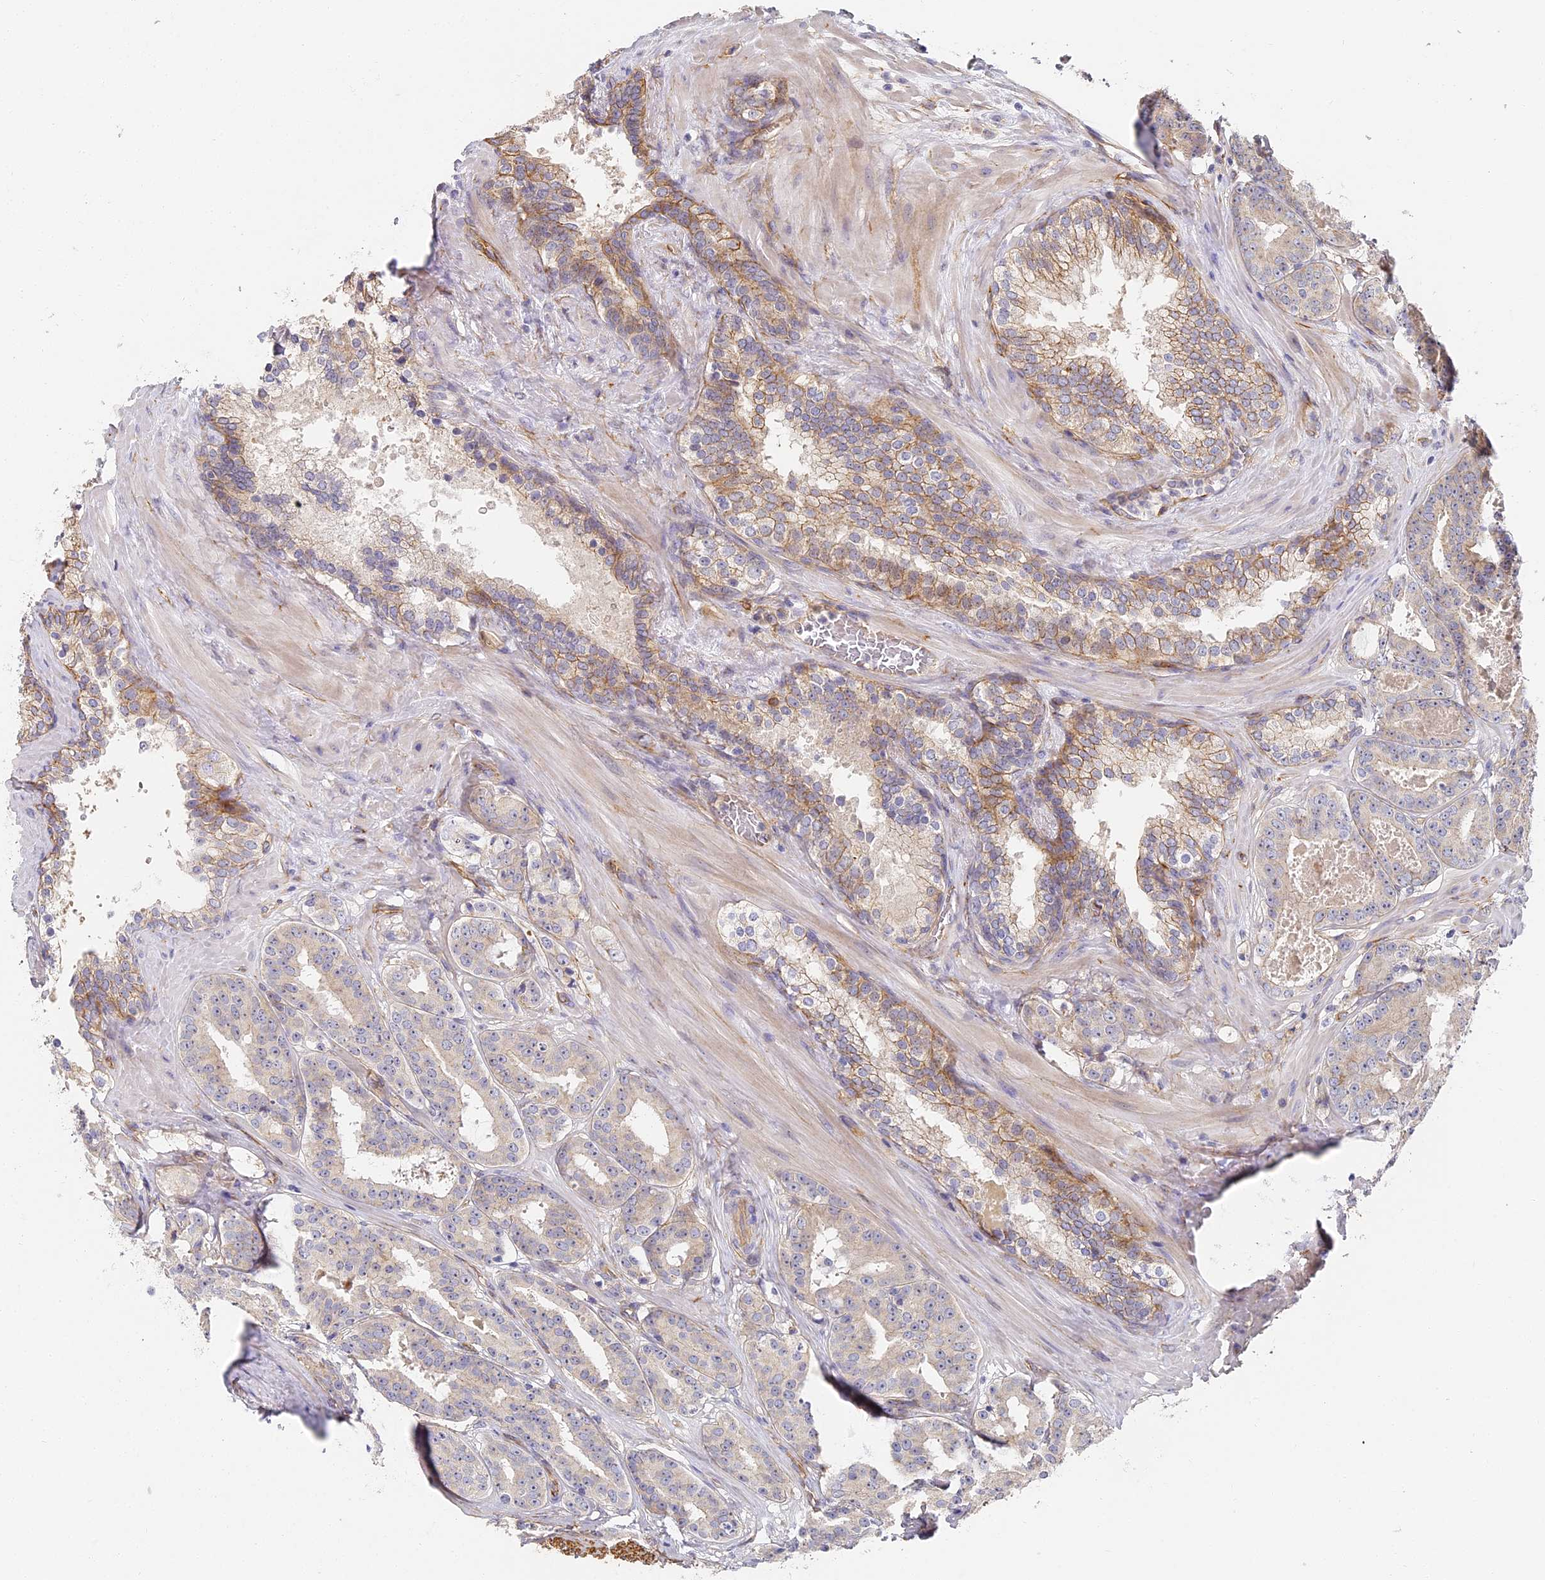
{"staining": {"intensity": "weak", "quantity": "<25%", "location": "cytoplasmic/membranous"}, "tissue": "prostate cancer", "cell_type": "Tumor cells", "image_type": "cancer", "snomed": [{"axis": "morphology", "description": "Adenocarcinoma, High grade"}, {"axis": "topography", "description": "Prostate"}], "caption": "A high-resolution photomicrograph shows immunohistochemistry (IHC) staining of high-grade adenocarcinoma (prostate), which shows no significant staining in tumor cells.", "gene": "CCDC30", "patient": {"sex": "male", "age": 57}}